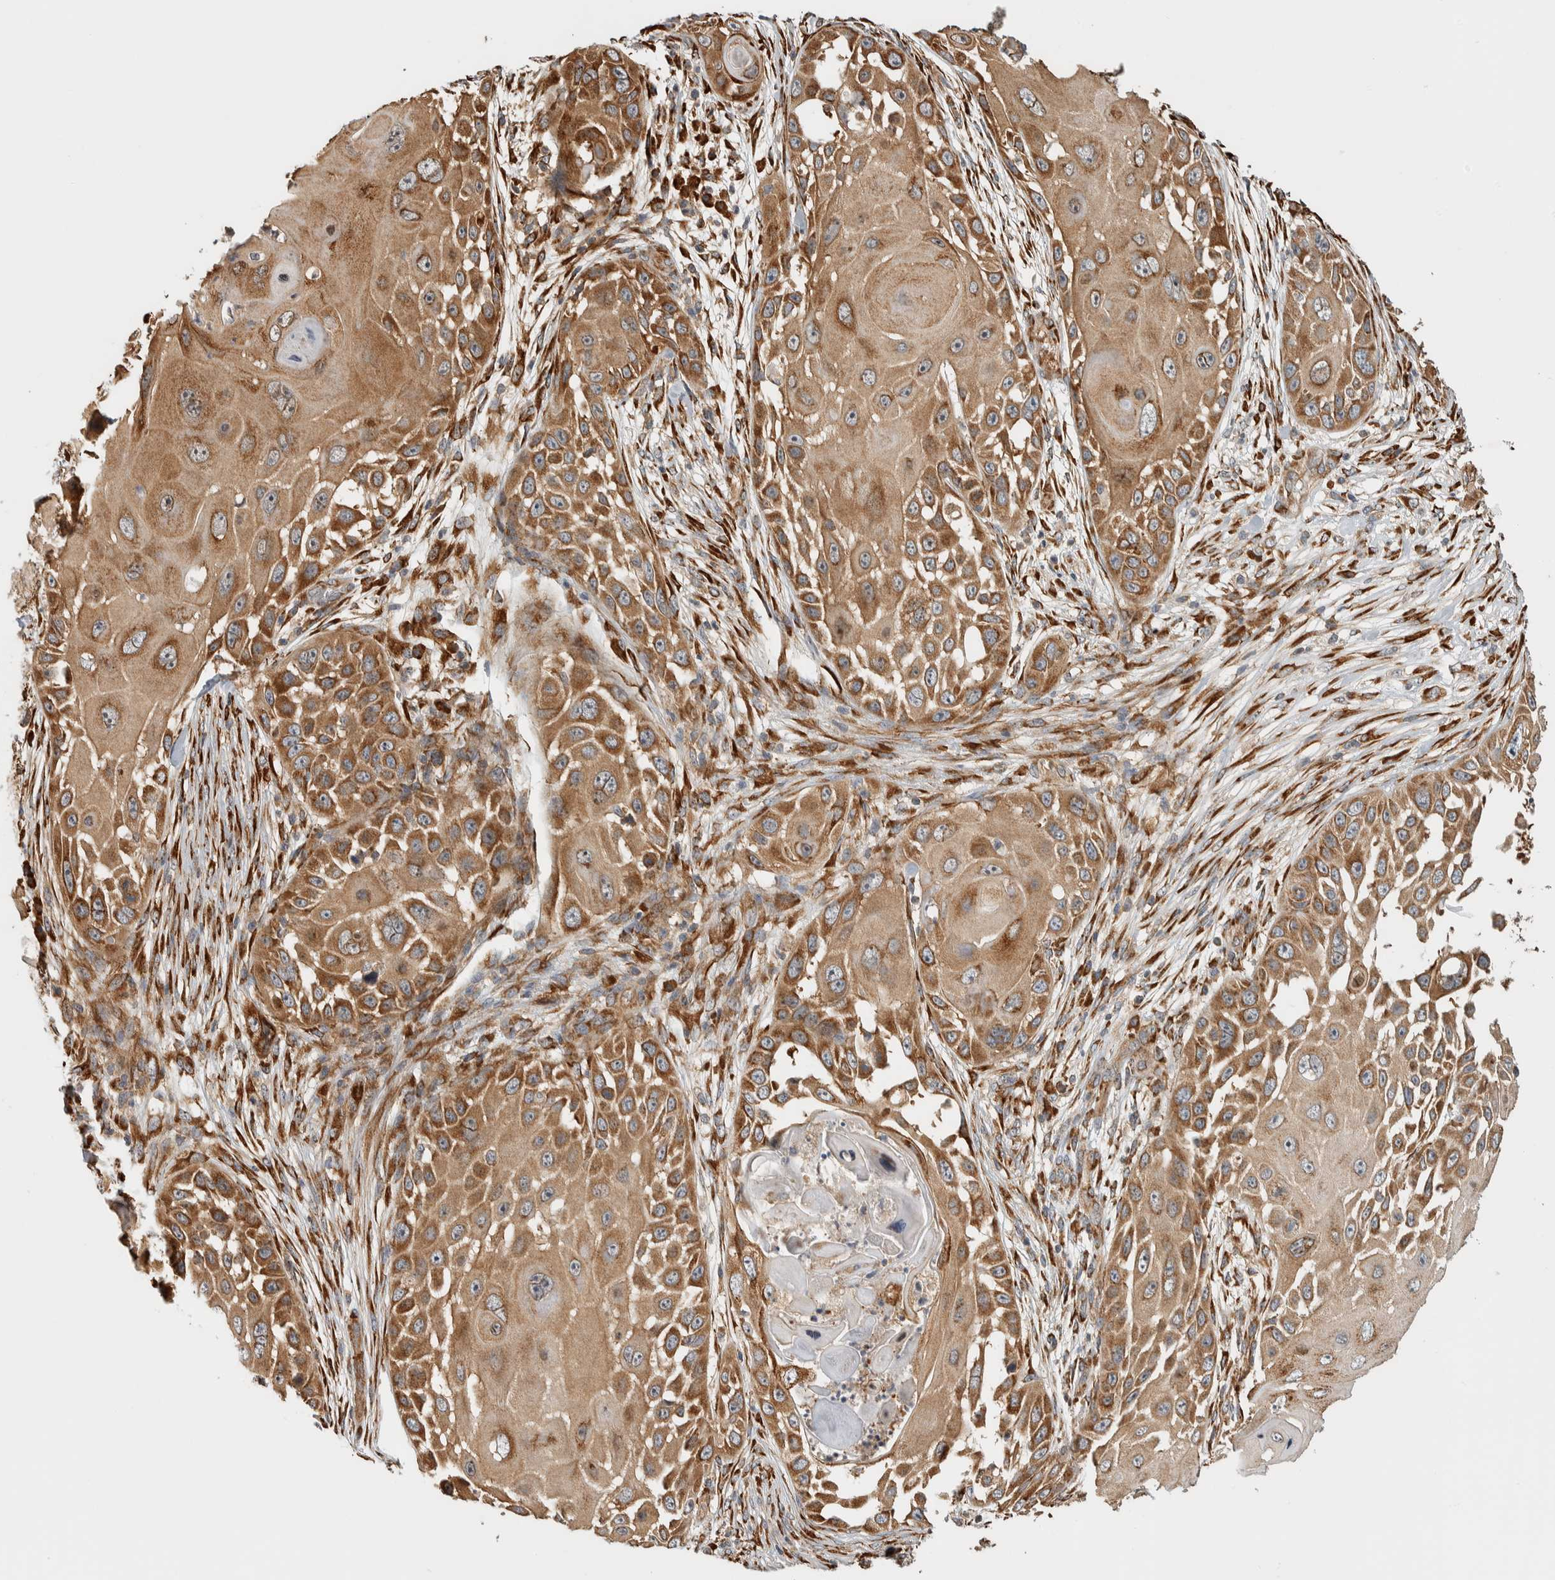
{"staining": {"intensity": "moderate", "quantity": ">75%", "location": "cytoplasmic/membranous"}, "tissue": "skin cancer", "cell_type": "Tumor cells", "image_type": "cancer", "snomed": [{"axis": "morphology", "description": "Squamous cell carcinoma, NOS"}, {"axis": "topography", "description": "Skin"}], "caption": "Immunohistochemical staining of skin cancer (squamous cell carcinoma) displays medium levels of moderate cytoplasmic/membranous staining in approximately >75% of tumor cells.", "gene": "EIF3H", "patient": {"sex": "female", "age": 44}}